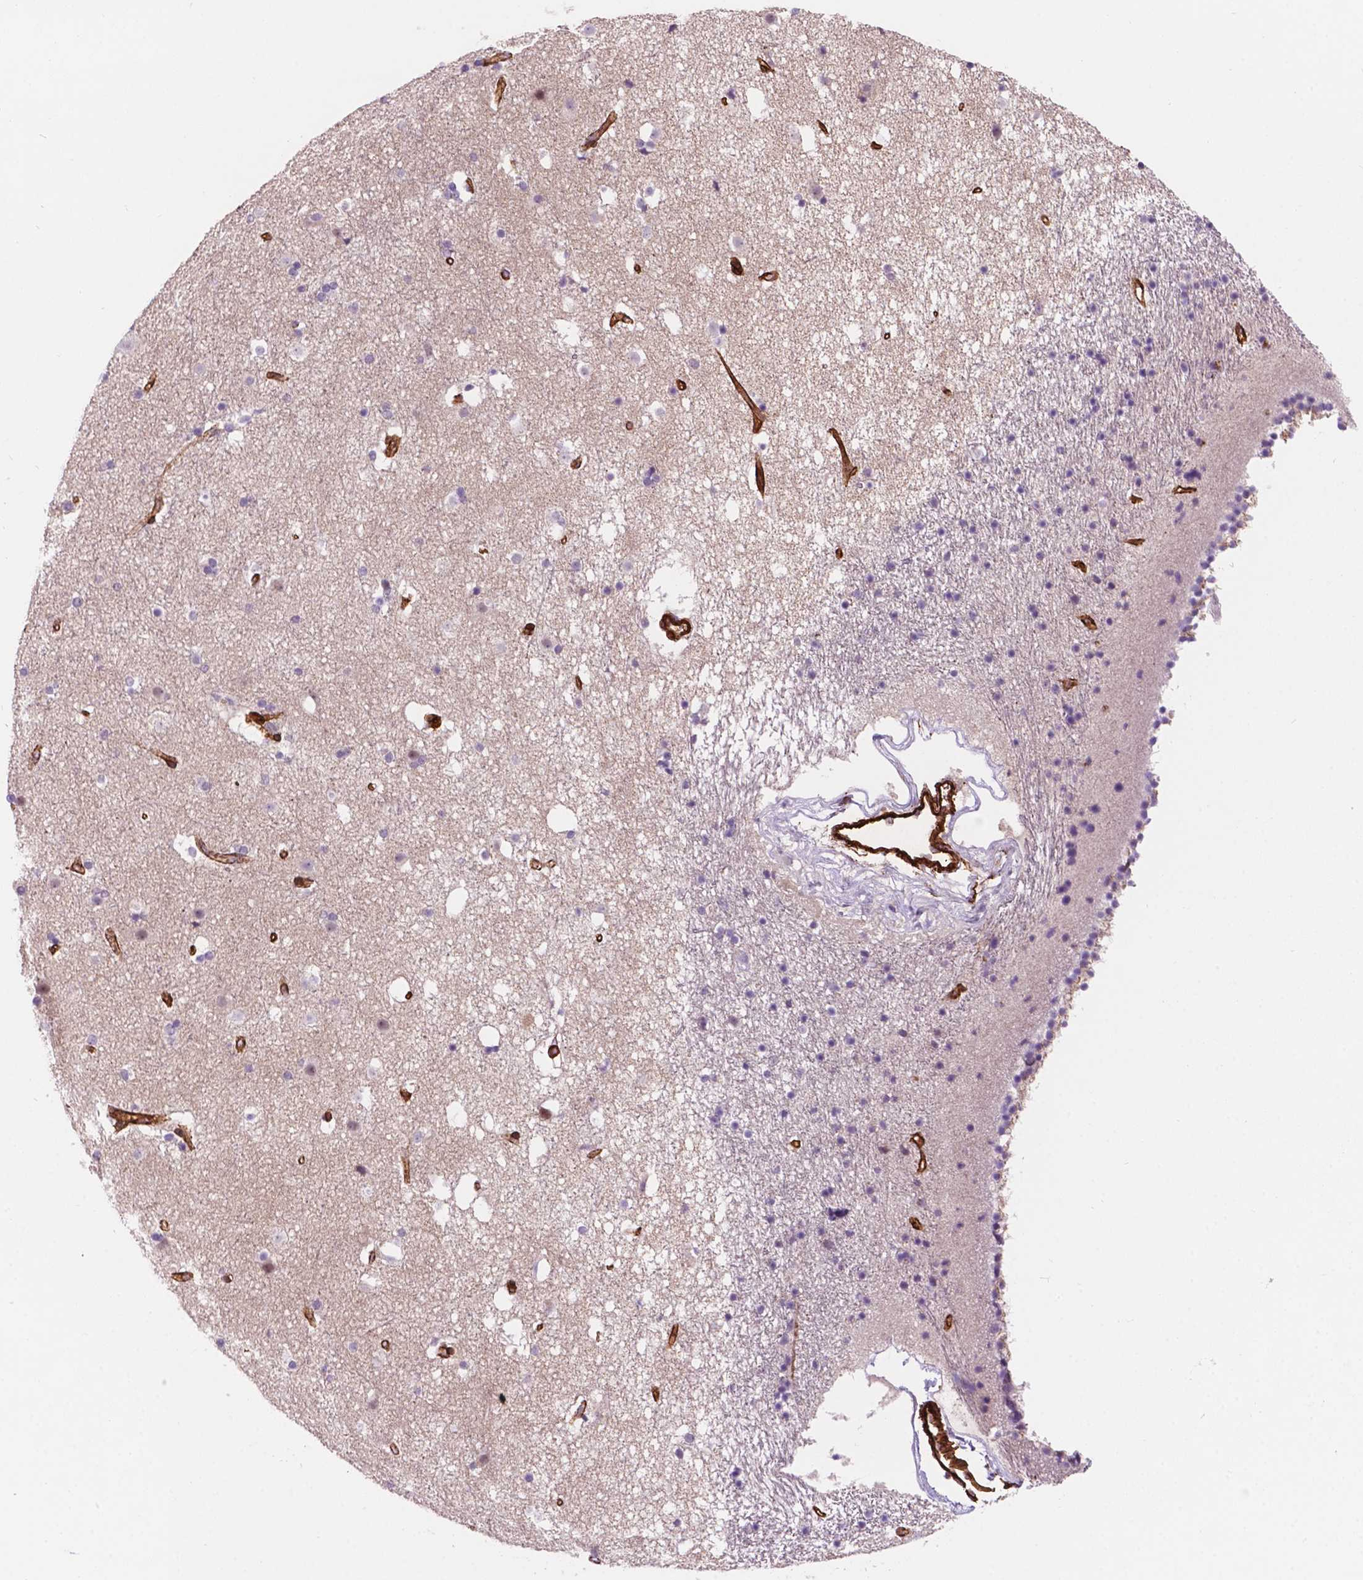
{"staining": {"intensity": "negative", "quantity": "none", "location": "none"}, "tissue": "caudate", "cell_type": "Glial cells", "image_type": "normal", "snomed": [{"axis": "morphology", "description": "Normal tissue, NOS"}, {"axis": "topography", "description": "Lateral ventricle wall"}], "caption": "Glial cells are negative for protein expression in benign human caudate. Brightfield microscopy of IHC stained with DAB (brown) and hematoxylin (blue), captured at high magnification.", "gene": "EGFL8", "patient": {"sex": "female", "age": 71}}